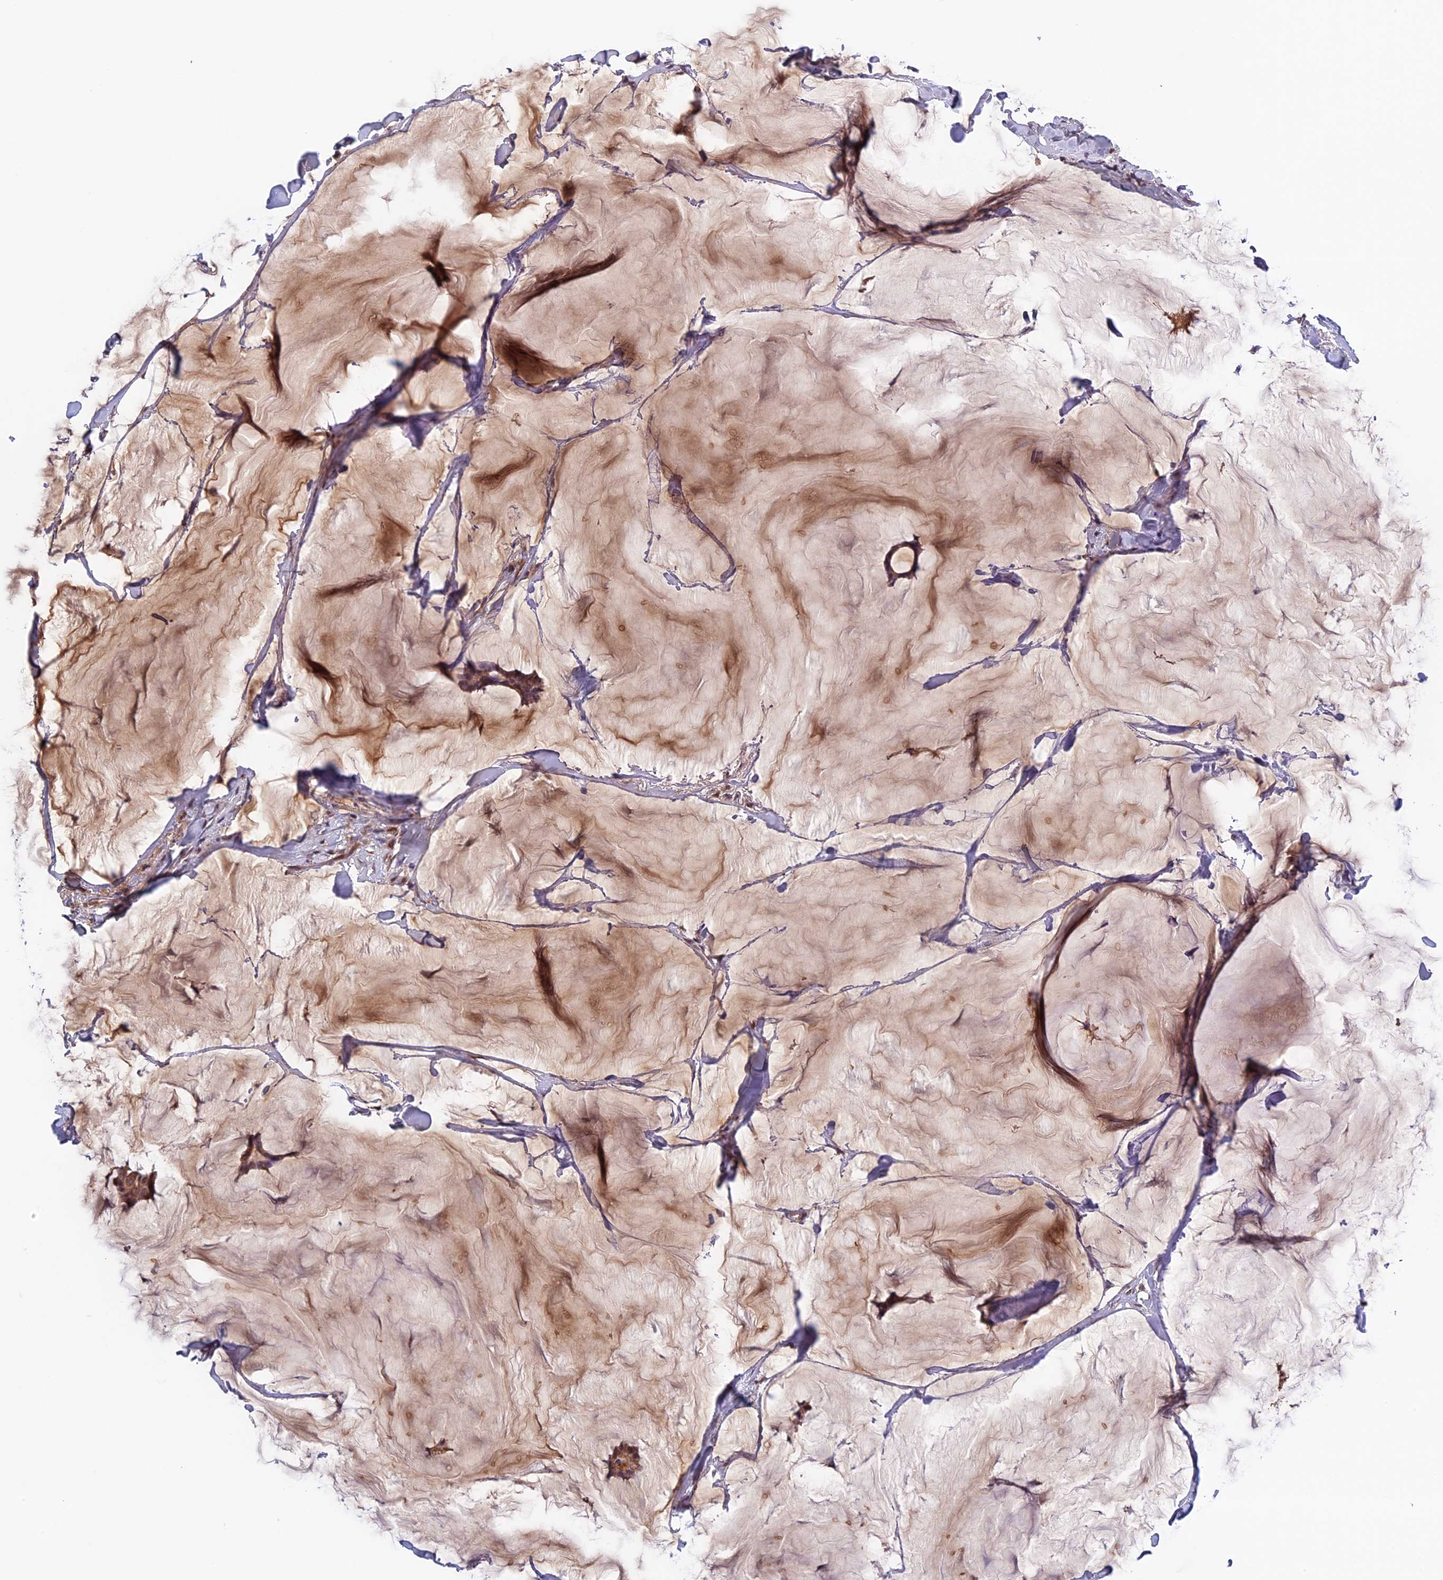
{"staining": {"intensity": "weak", "quantity": ">75%", "location": "cytoplasmic/membranous"}, "tissue": "breast cancer", "cell_type": "Tumor cells", "image_type": "cancer", "snomed": [{"axis": "morphology", "description": "Duct carcinoma"}, {"axis": "topography", "description": "Breast"}], "caption": "Breast cancer (intraductal carcinoma) stained with a protein marker reveals weak staining in tumor cells.", "gene": "FADS1", "patient": {"sex": "female", "age": 93}}